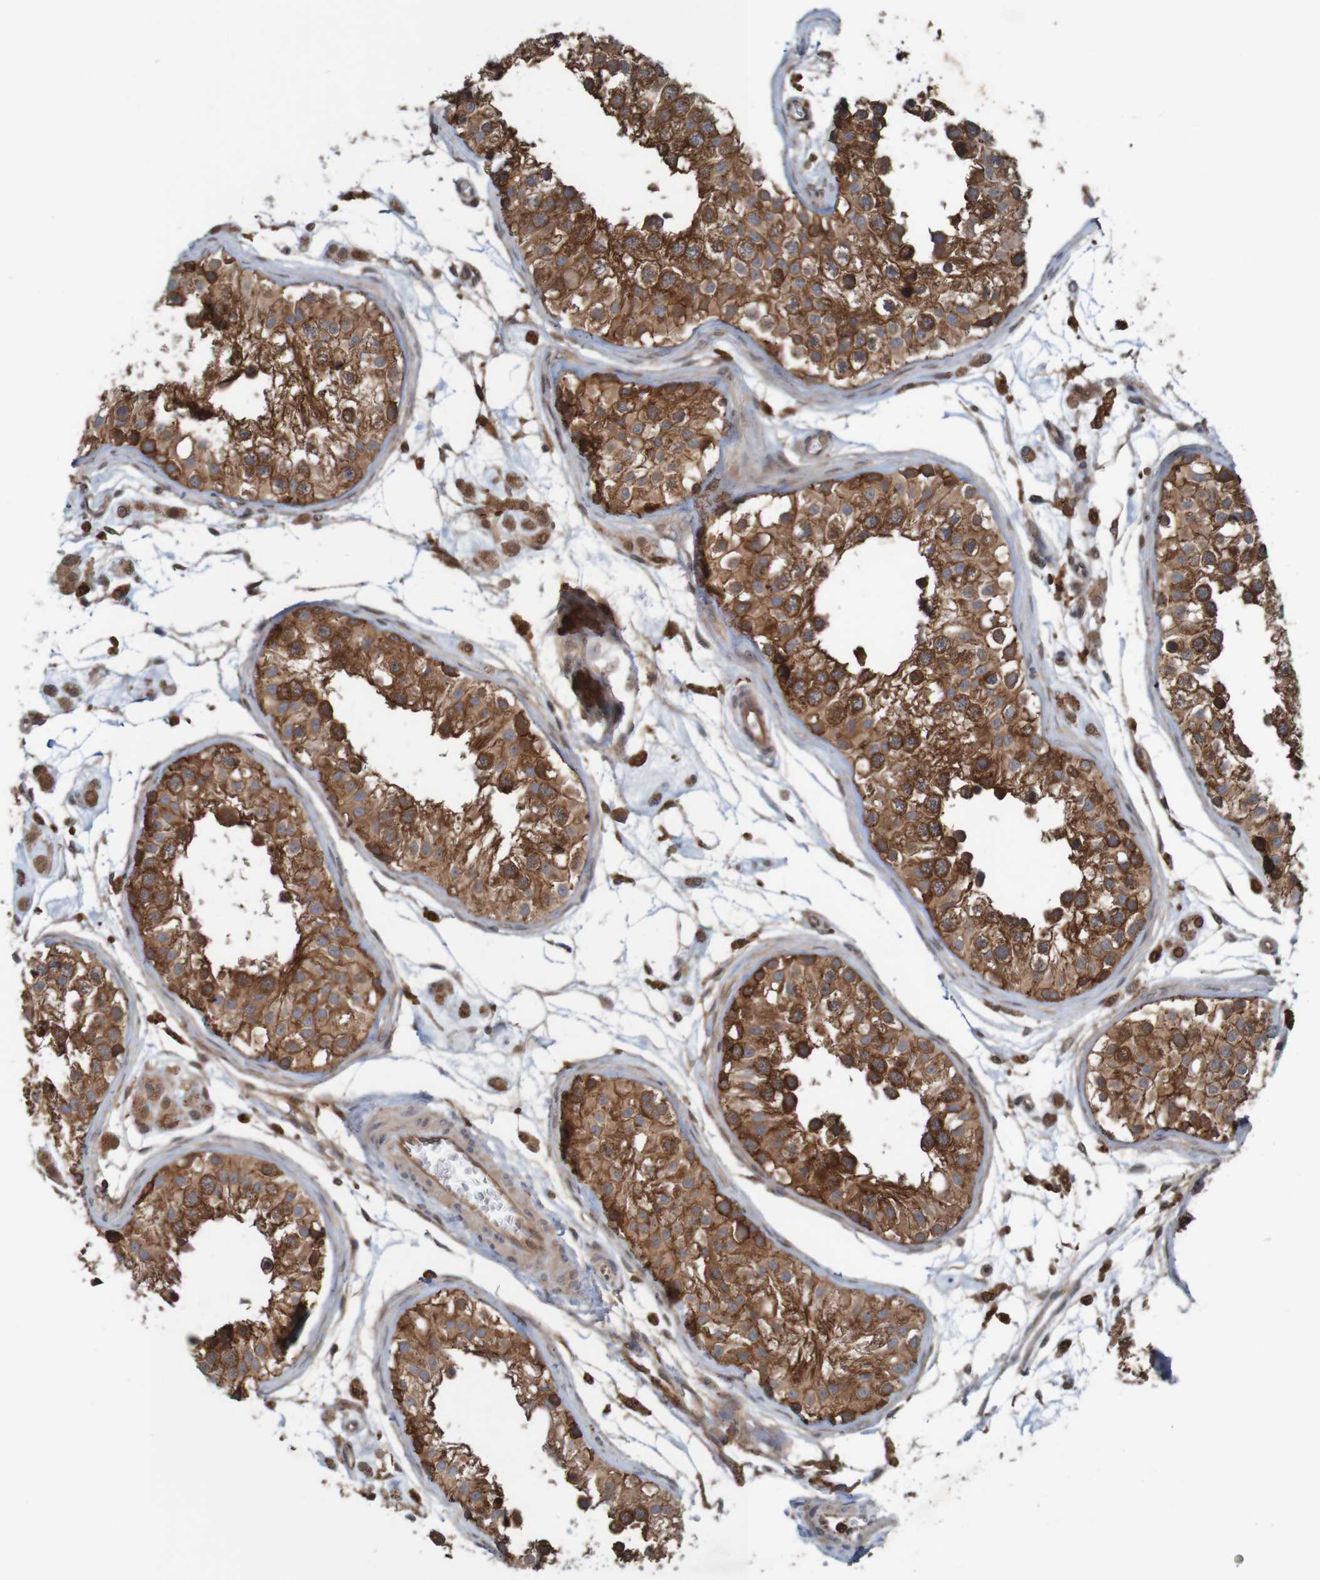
{"staining": {"intensity": "strong", "quantity": ">75%", "location": "cytoplasmic/membranous"}, "tissue": "testis", "cell_type": "Cells in seminiferous ducts", "image_type": "normal", "snomed": [{"axis": "morphology", "description": "Normal tissue, NOS"}, {"axis": "morphology", "description": "Adenocarcinoma, metastatic, NOS"}, {"axis": "topography", "description": "Testis"}], "caption": "High-power microscopy captured an immunohistochemistry photomicrograph of unremarkable testis, revealing strong cytoplasmic/membranous positivity in about >75% of cells in seminiferous ducts.", "gene": "ARHGEF11", "patient": {"sex": "male", "age": 26}}